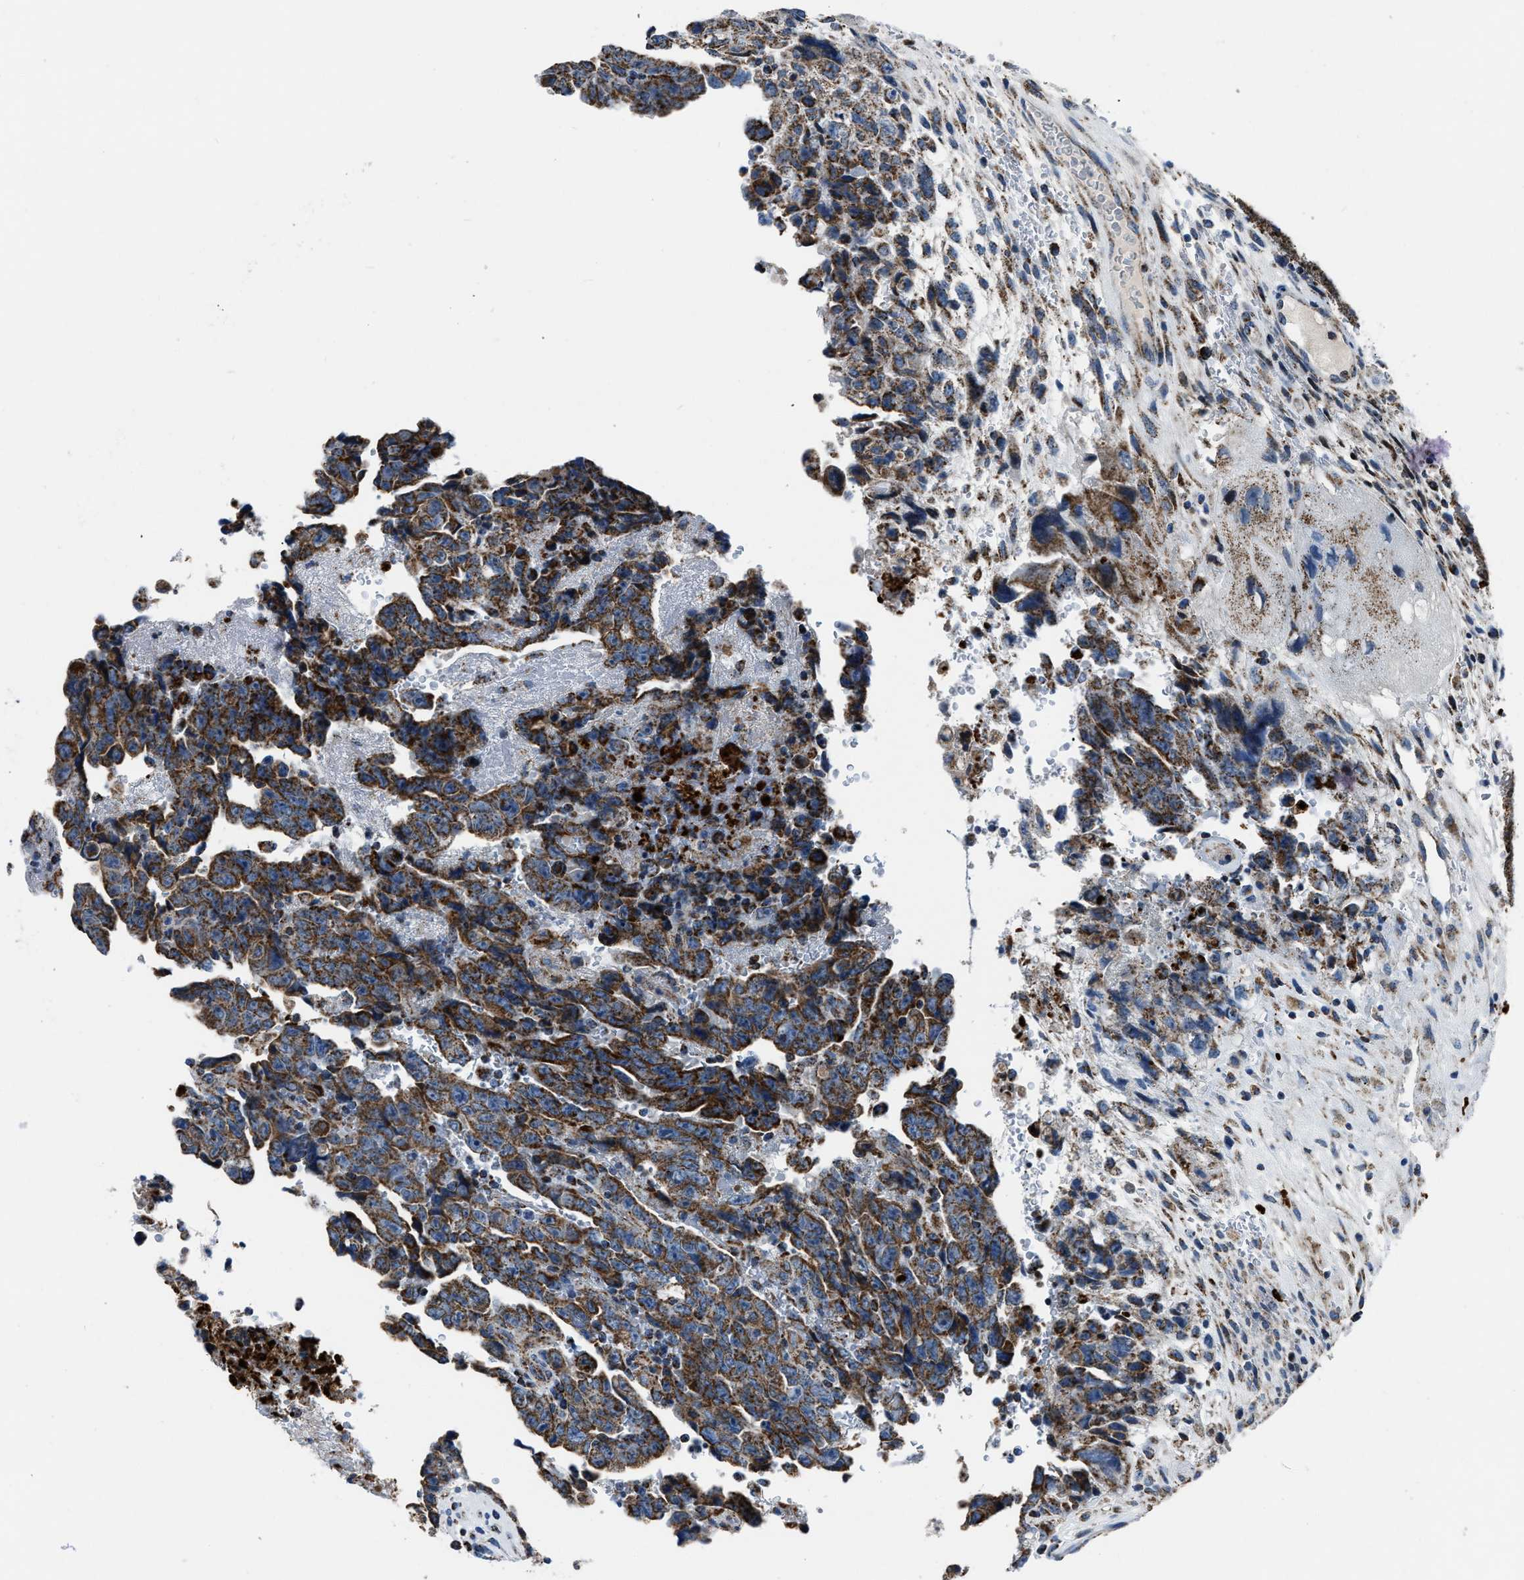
{"staining": {"intensity": "strong", "quantity": ">75%", "location": "cytoplasmic/membranous"}, "tissue": "testis cancer", "cell_type": "Tumor cells", "image_type": "cancer", "snomed": [{"axis": "morphology", "description": "Carcinoma, Embryonal, NOS"}, {"axis": "topography", "description": "Testis"}], "caption": "Testis cancer stained with immunohistochemistry (IHC) reveals strong cytoplasmic/membranous positivity in about >75% of tumor cells.", "gene": "NSD3", "patient": {"sex": "male", "age": 28}}